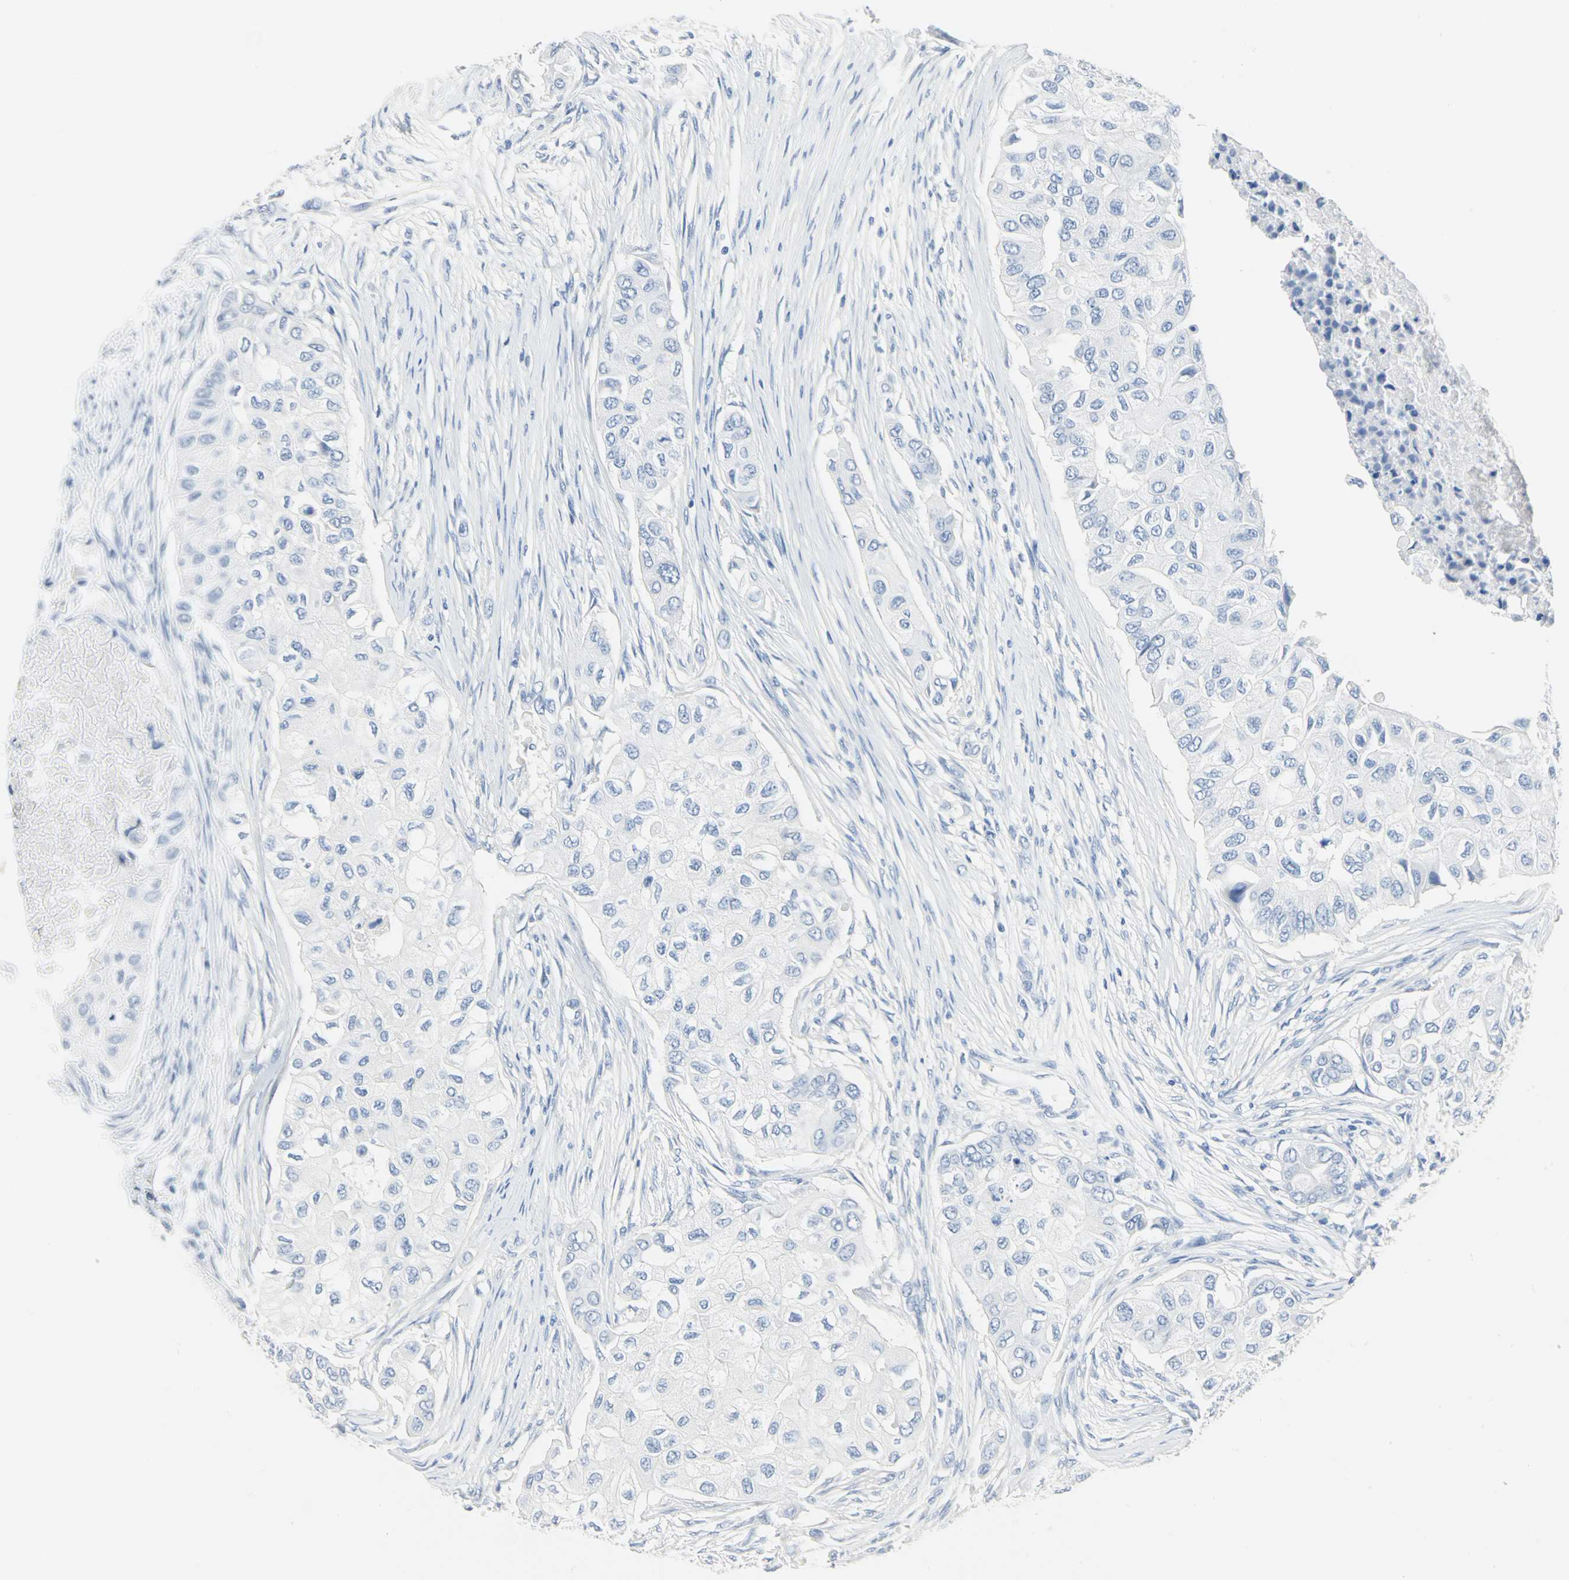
{"staining": {"intensity": "negative", "quantity": "none", "location": "none"}, "tissue": "breast cancer", "cell_type": "Tumor cells", "image_type": "cancer", "snomed": [{"axis": "morphology", "description": "Normal tissue, NOS"}, {"axis": "morphology", "description": "Duct carcinoma"}, {"axis": "topography", "description": "Breast"}], "caption": "A photomicrograph of breast cancer (infiltrating ductal carcinoma) stained for a protein reveals no brown staining in tumor cells.", "gene": "CA3", "patient": {"sex": "female", "age": 49}}